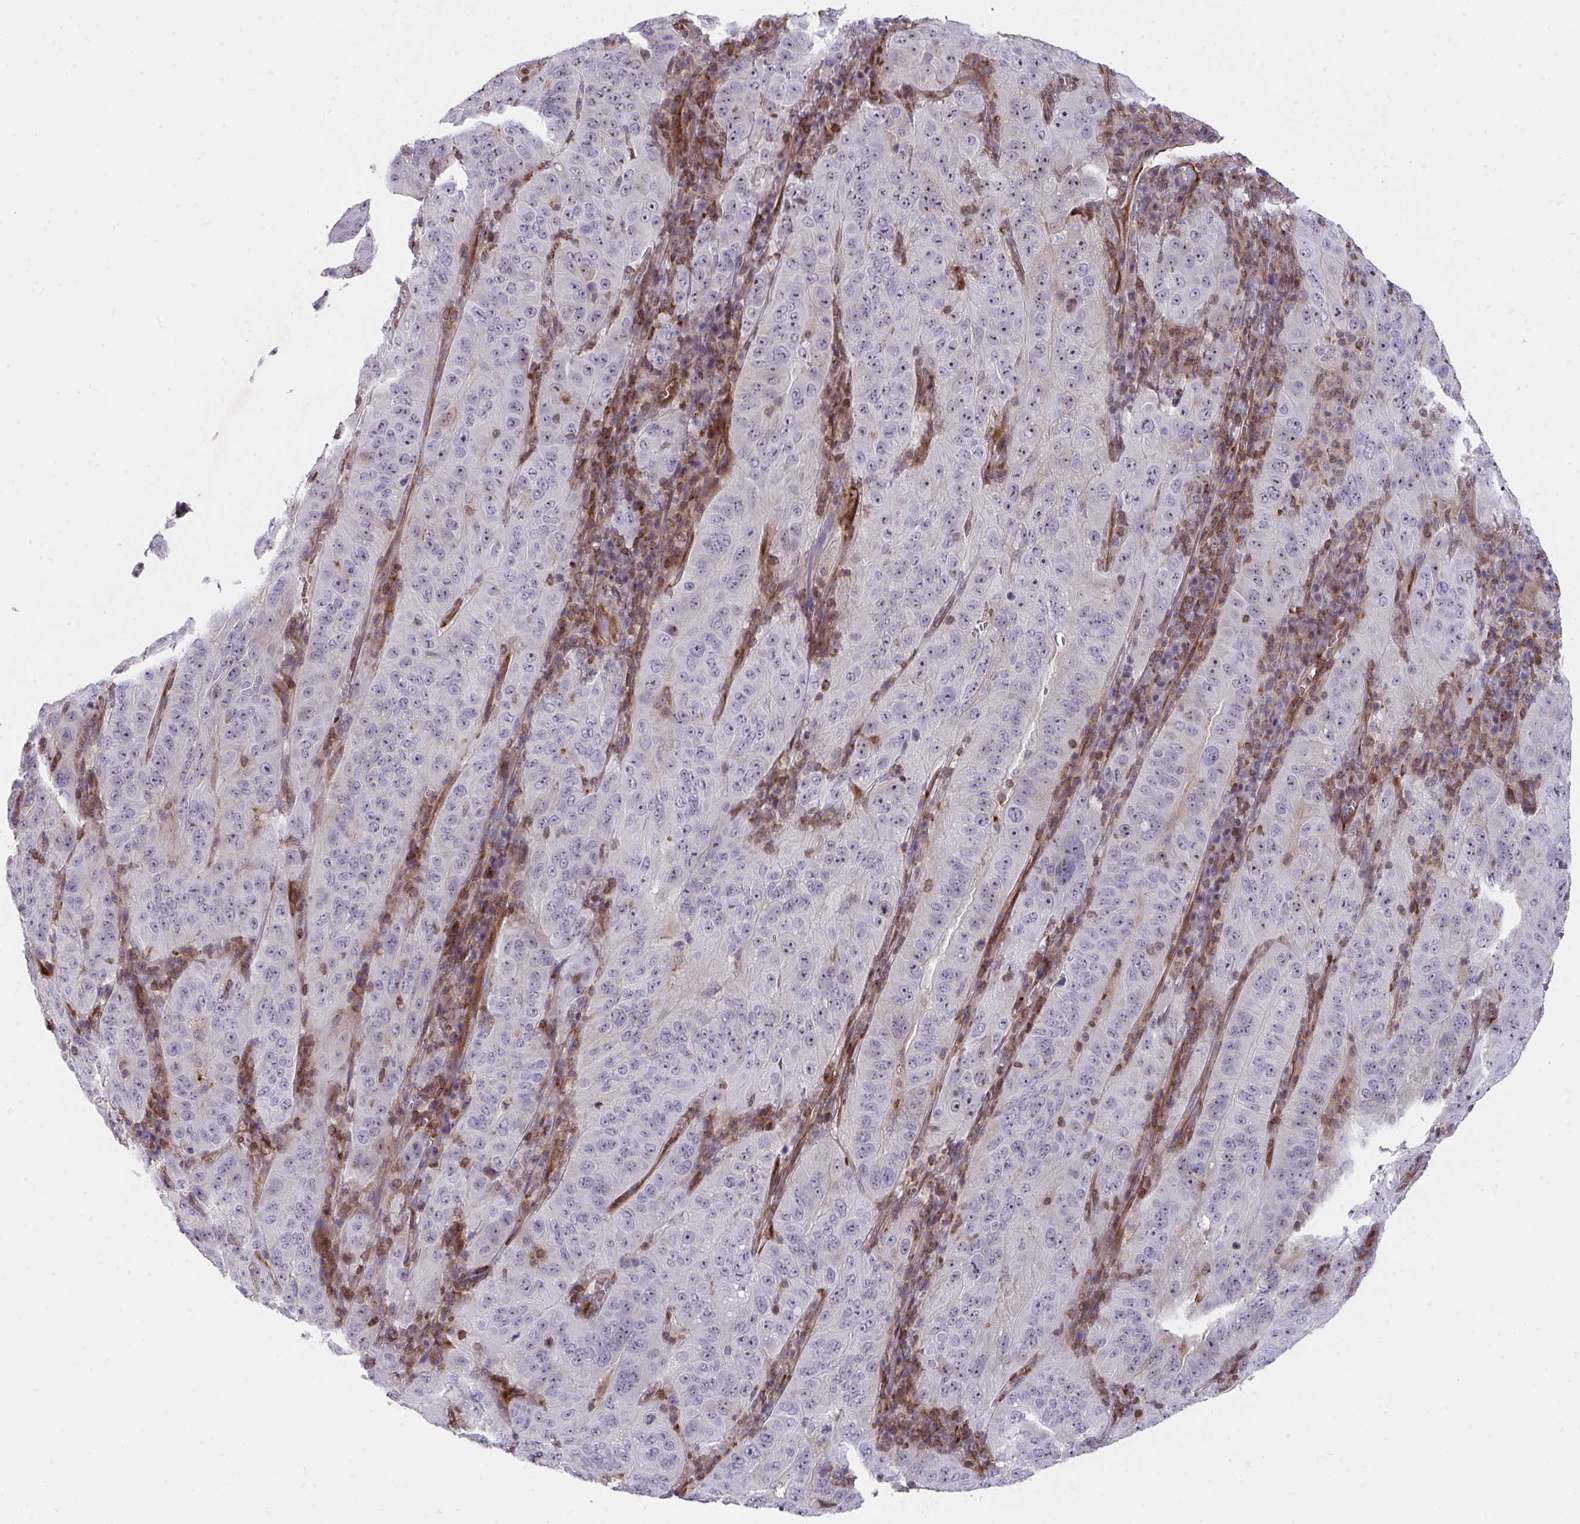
{"staining": {"intensity": "weak", "quantity": "<25%", "location": "nuclear"}, "tissue": "pancreatic cancer", "cell_type": "Tumor cells", "image_type": "cancer", "snomed": [{"axis": "morphology", "description": "Adenocarcinoma, NOS"}, {"axis": "topography", "description": "Pancreas"}], "caption": "This is an immunohistochemistry (IHC) photomicrograph of pancreatic adenocarcinoma. There is no staining in tumor cells.", "gene": "FOXN3", "patient": {"sex": "male", "age": 63}}